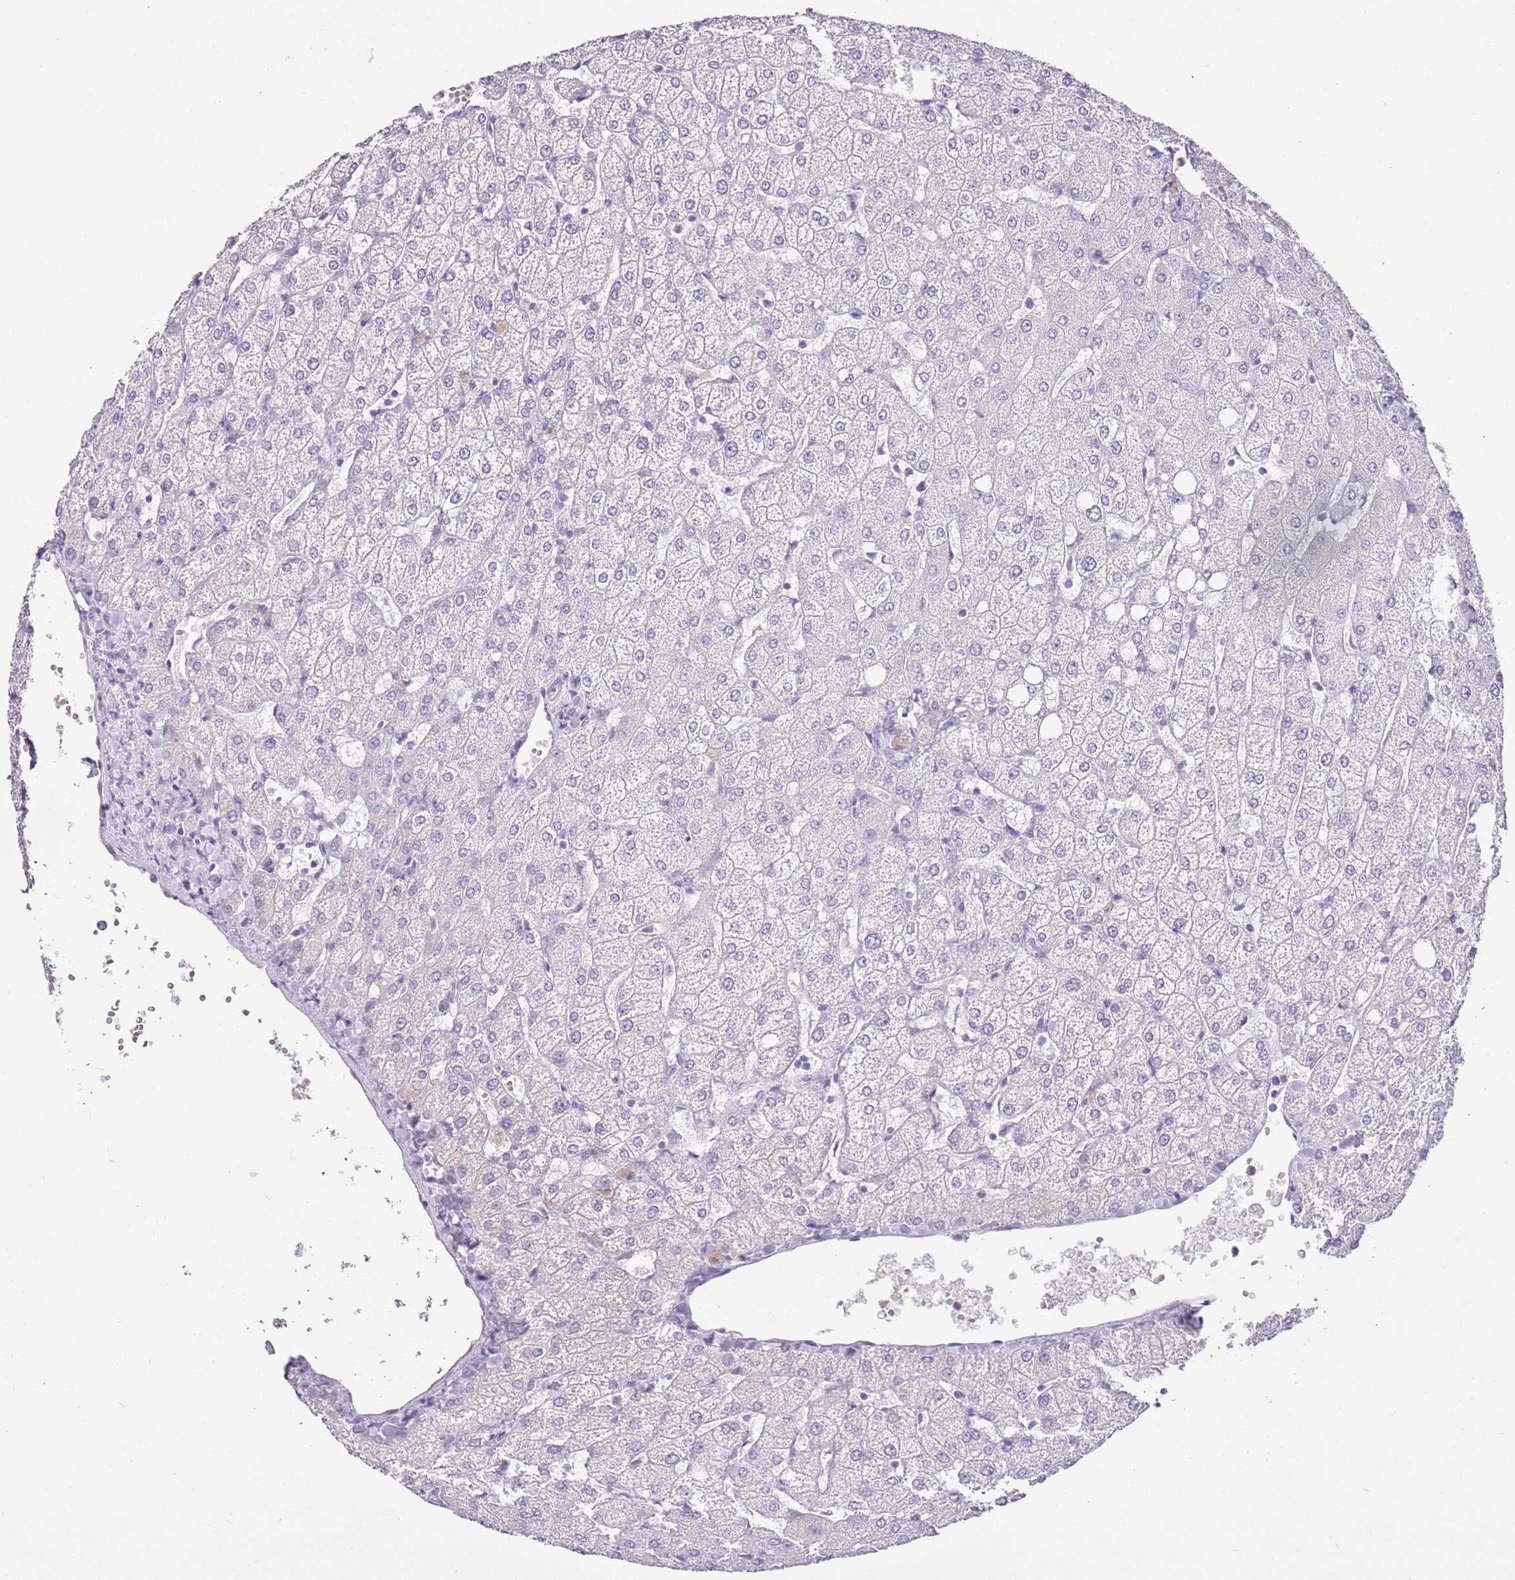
{"staining": {"intensity": "negative", "quantity": "none", "location": "none"}, "tissue": "liver", "cell_type": "Cholangiocytes", "image_type": "normal", "snomed": [{"axis": "morphology", "description": "Normal tissue, NOS"}, {"axis": "topography", "description": "Liver"}], "caption": "This is an immunohistochemistry micrograph of benign liver. There is no expression in cholangiocytes.", "gene": "XPO7", "patient": {"sex": "female", "age": 54}}